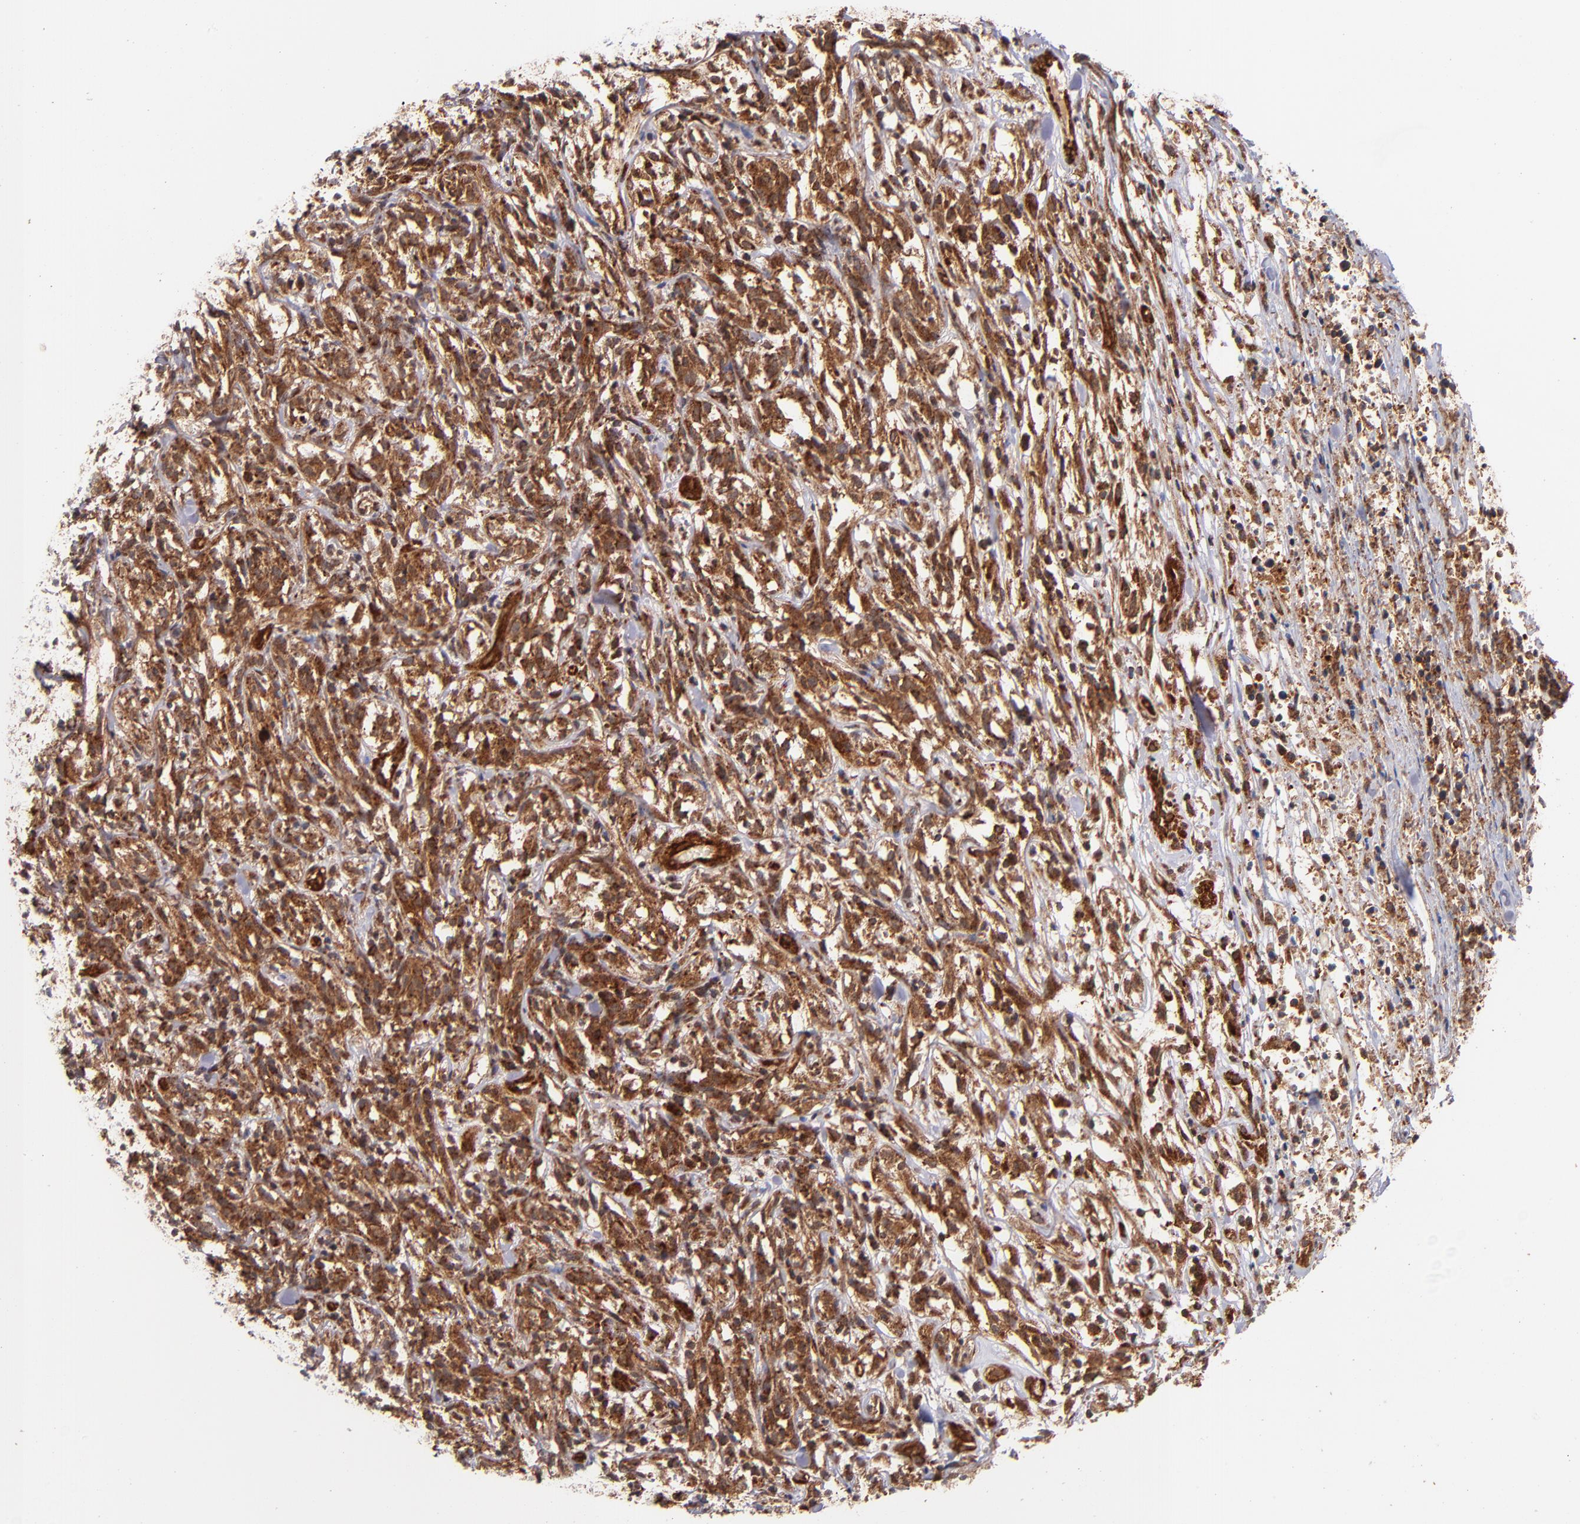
{"staining": {"intensity": "strong", "quantity": ">75%", "location": "cytoplasmic/membranous,nuclear"}, "tissue": "lymphoma", "cell_type": "Tumor cells", "image_type": "cancer", "snomed": [{"axis": "morphology", "description": "Malignant lymphoma, non-Hodgkin's type, High grade"}, {"axis": "topography", "description": "Lymph node"}], "caption": "Lymphoma tissue shows strong cytoplasmic/membranous and nuclear positivity in about >75% of tumor cells (Brightfield microscopy of DAB IHC at high magnification).", "gene": "STX8", "patient": {"sex": "female", "age": 73}}